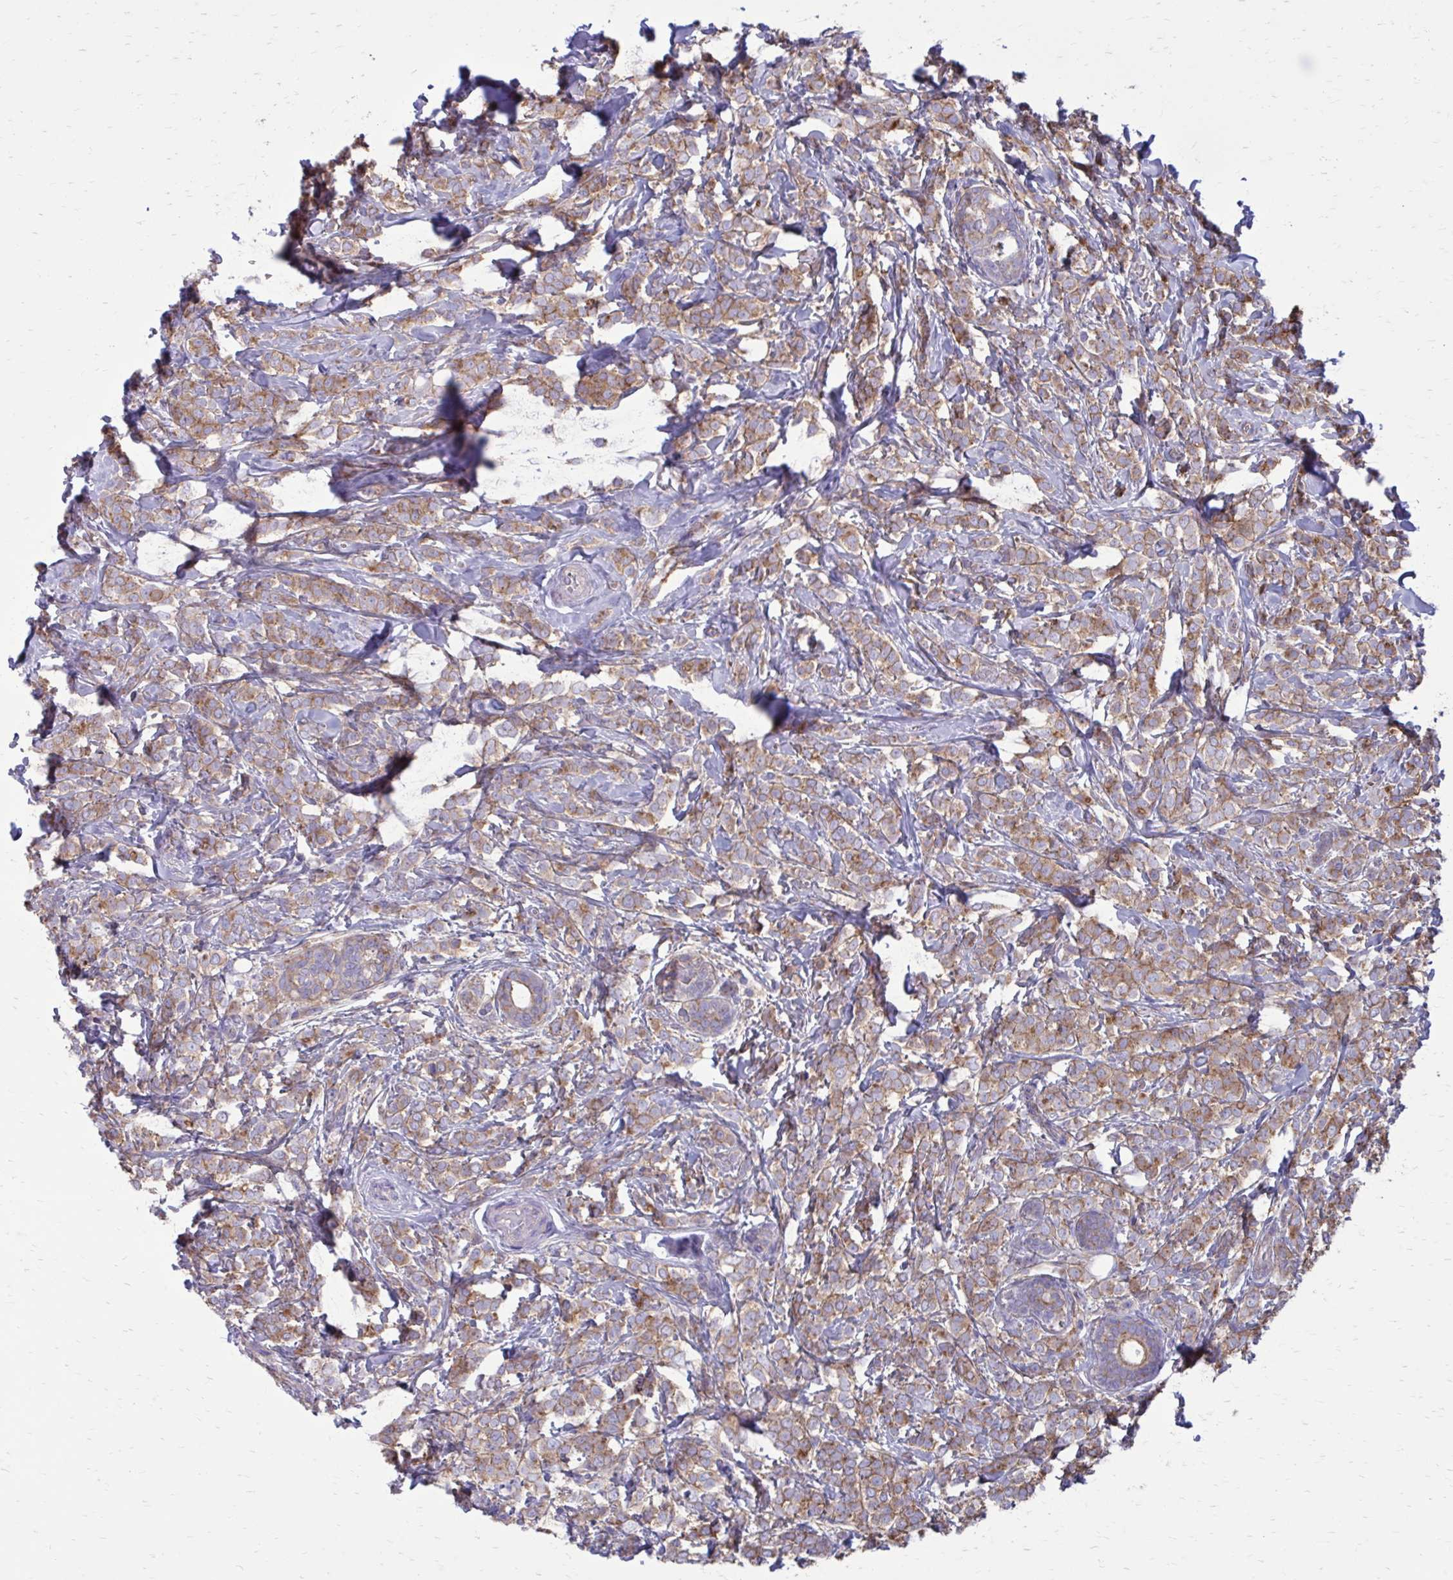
{"staining": {"intensity": "weak", "quantity": ">75%", "location": "cytoplasmic/membranous"}, "tissue": "breast cancer", "cell_type": "Tumor cells", "image_type": "cancer", "snomed": [{"axis": "morphology", "description": "Lobular carcinoma"}, {"axis": "topography", "description": "Breast"}], "caption": "Immunohistochemistry (IHC) (DAB (3,3'-diaminobenzidine)) staining of human breast cancer (lobular carcinoma) displays weak cytoplasmic/membranous protein staining in about >75% of tumor cells. (DAB IHC, brown staining for protein, blue staining for nuclei).", "gene": "CLTA", "patient": {"sex": "female", "age": 49}}